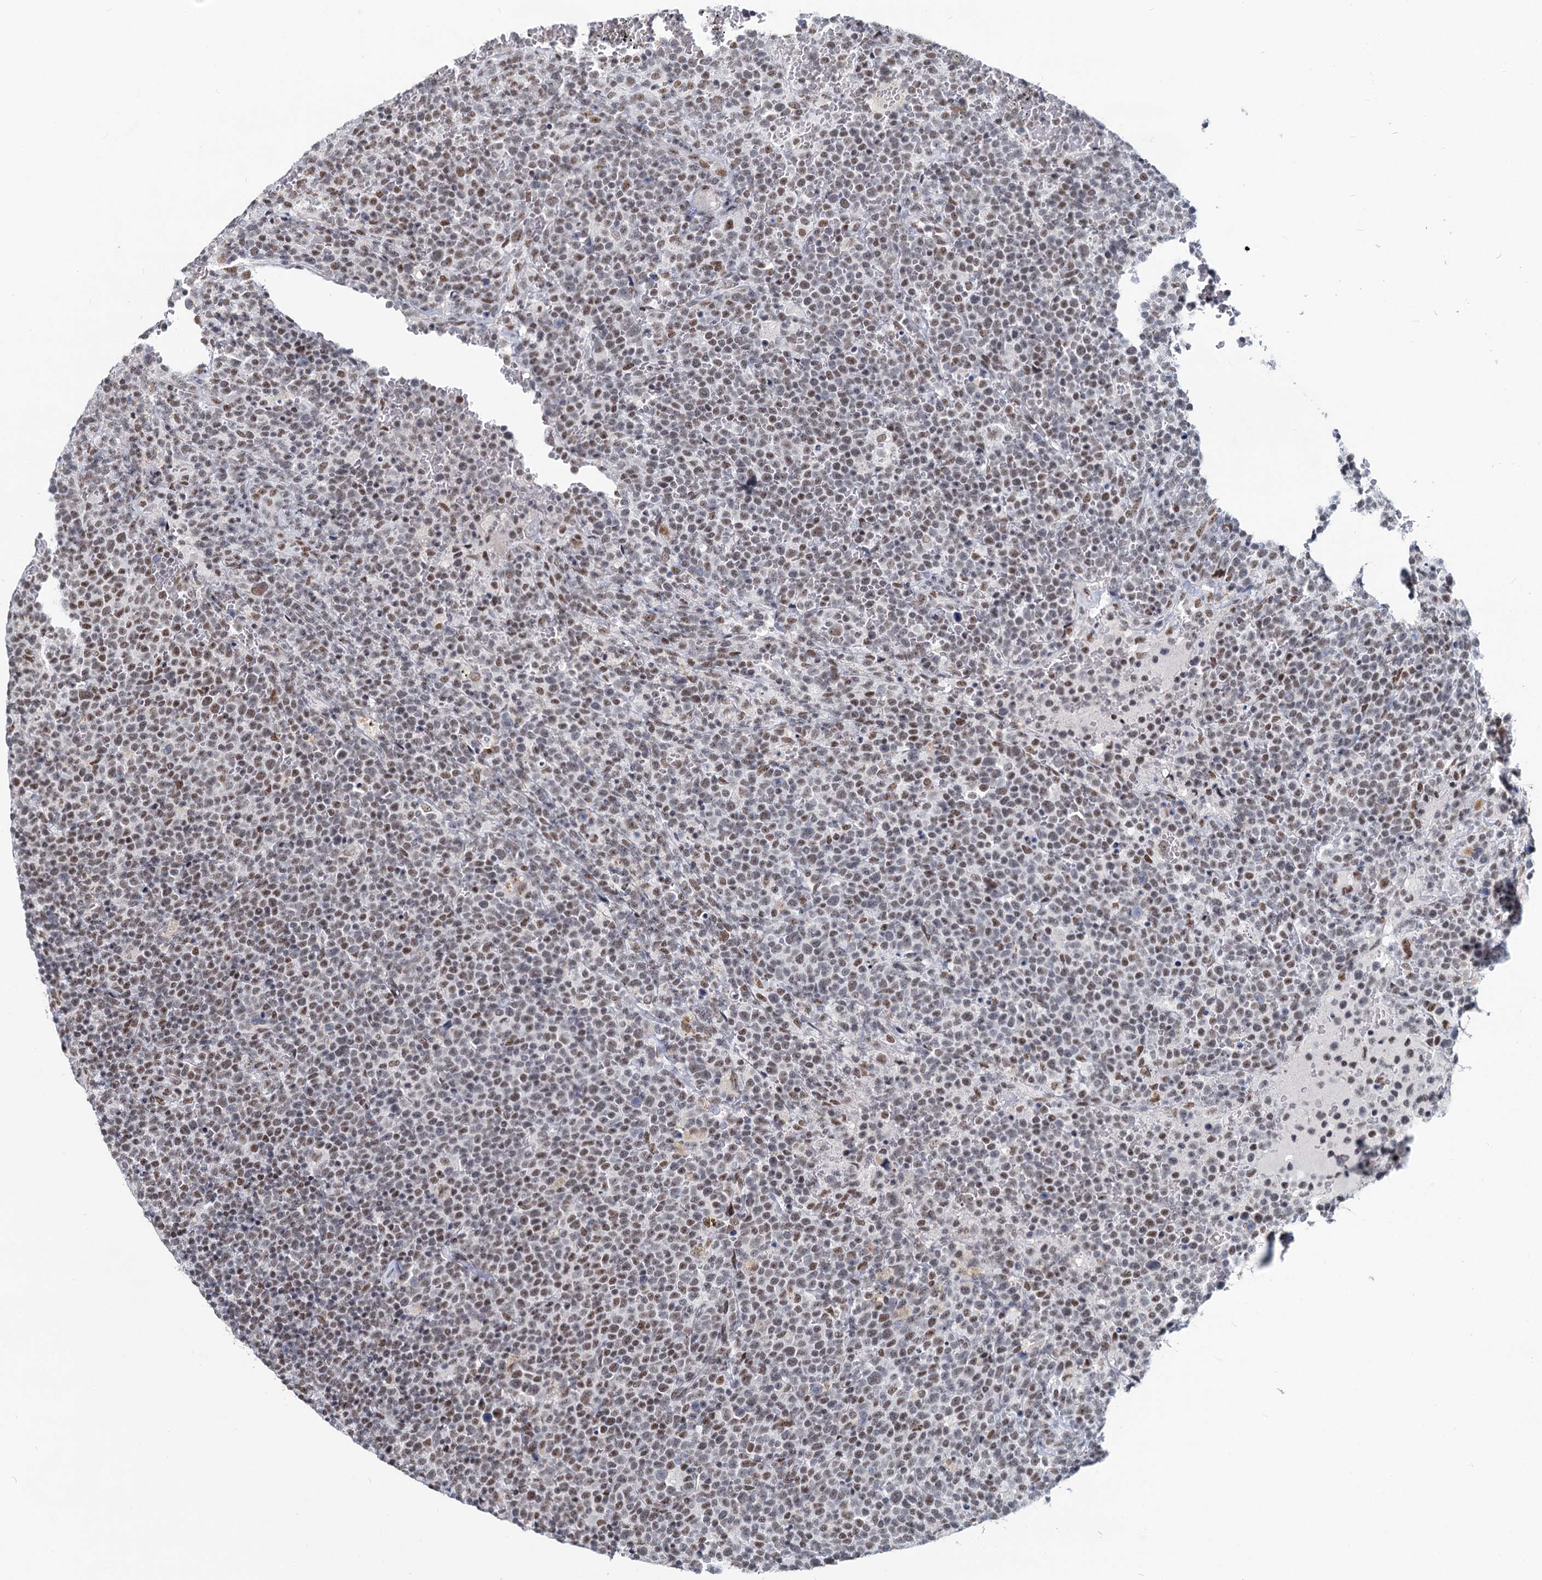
{"staining": {"intensity": "moderate", "quantity": "25%-75%", "location": "nuclear"}, "tissue": "lymphoma", "cell_type": "Tumor cells", "image_type": "cancer", "snomed": [{"axis": "morphology", "description": "Malignant lymphoma, non-Hodgkin's type, High grade"}, {"axis": "topography", "description": "Lymph node"}], "caption": "Tumor cells show moderate nuclear expression in approximately 25%-75% of cells in lymphoma. The staining is performed using DAB brown chromogen to label protein expression. The nuclei are counter-stained blue using hematoxylin.", "gene": "METTL14", "patient": {"sex": "male", "age": 61}}